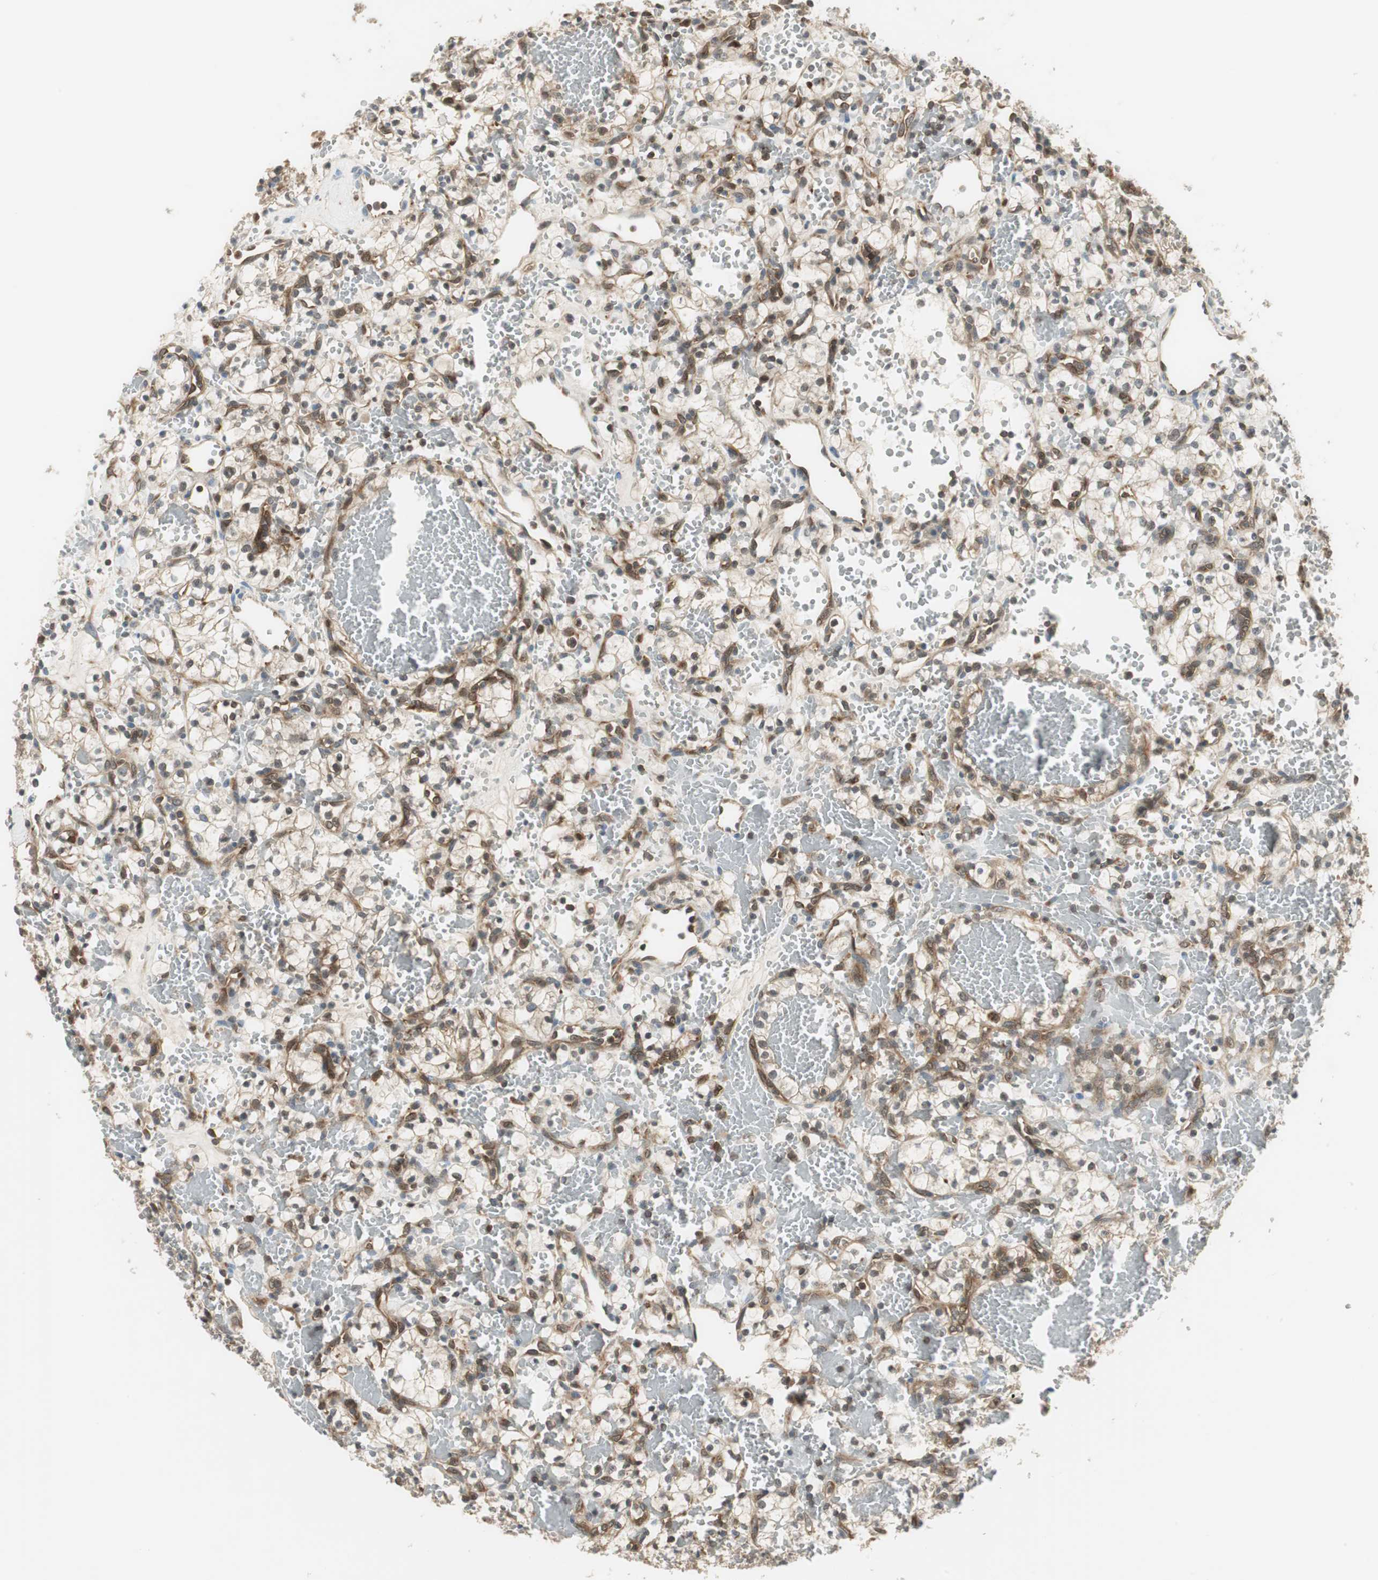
{"staining": {"intensity": "weak", "quantity": "25%-75%", "location": "cytoplasmic/membranous"}, "tissue": "renal cancer", "cell_type": "Tumor cells", "image_type": "cancer", "snomed": [{"axis": "morphology", "description": "Adenocarcinoma, NOS"}, {"axis": "topography", "description": "Kidney"}], "caption": "This photomicrograph exhibits adenocarcinoma (renal) stained with immunohistochemistry to label a protein in brown. The cytoplasmic/membranous of tumor cells show weak positivity for the protein. Nuclei are counter-stained blue.", "gene": "NCK1", "patient": {"sex": "female", "age": 60}}